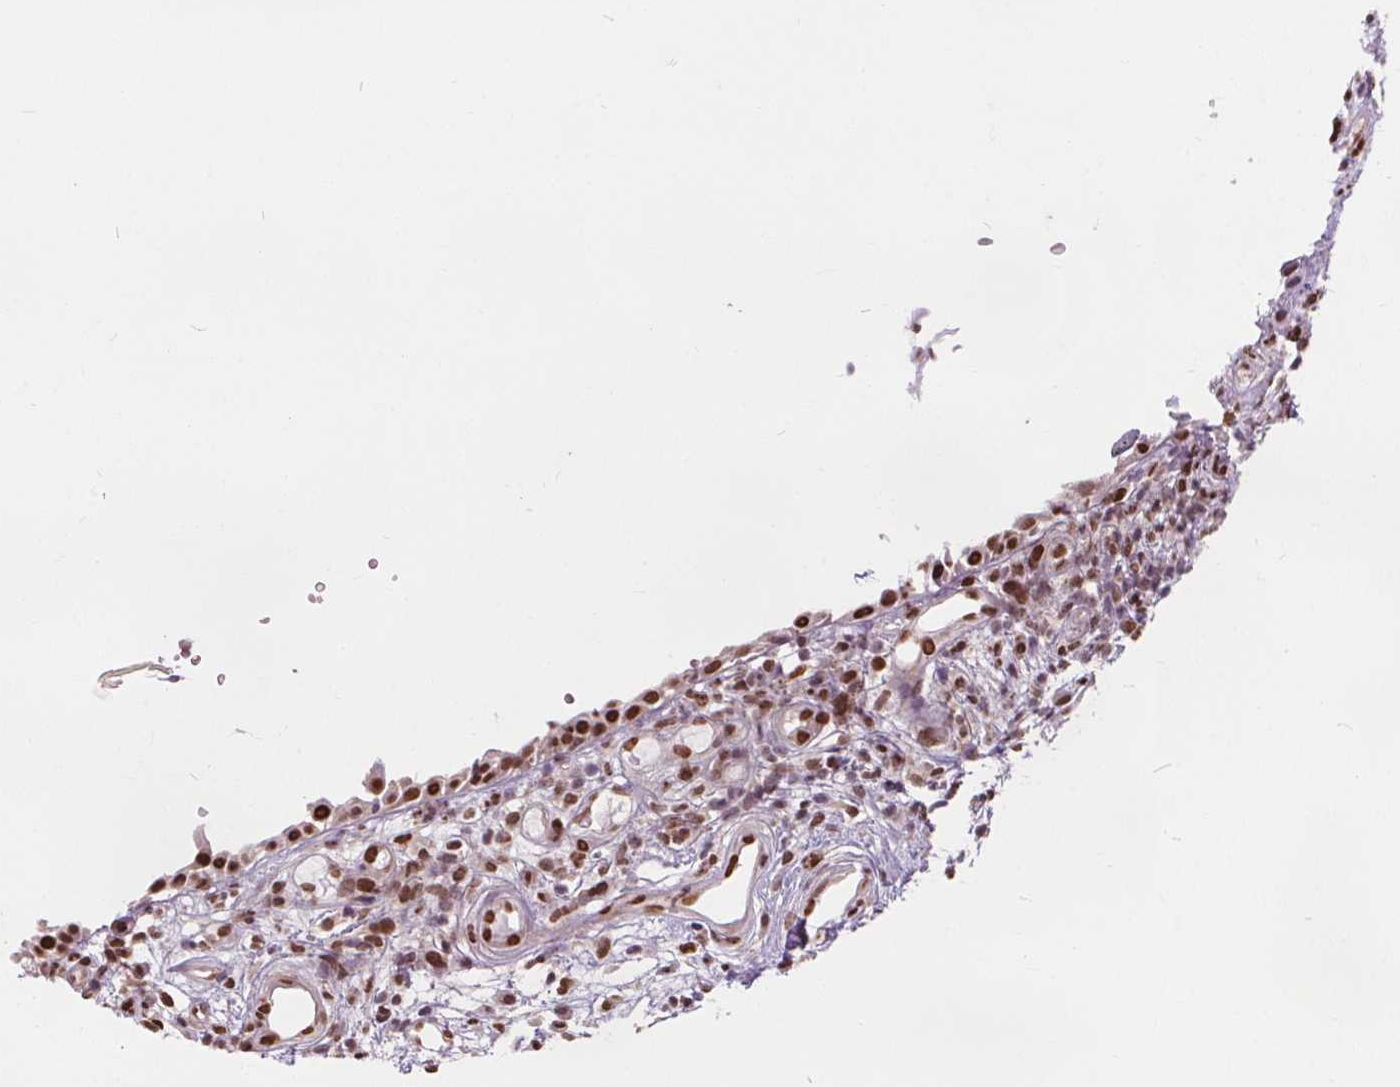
{"staining": {"intensity": "strong", "quantity": ">75%", "location": "nuclear"}, "tissue": "nasopharynx", "cell_type": "Respiratory epithelial cells", "image_type": "normal", "snomed": [{"axis": "morphology", "description": "Normal tissue, NOS"}, {"axis": "morphology", "description": "Inflammation, NOS"}, {"axis": "topography", "description": "Nasopharynx"}], "caption": "A brown stain shows strong nuclear staining of a protein in respiratory epithelial cells of normal nasopharynx.", "gene": "ISLR2", "patient": {"sex": "male", "age": 54}}